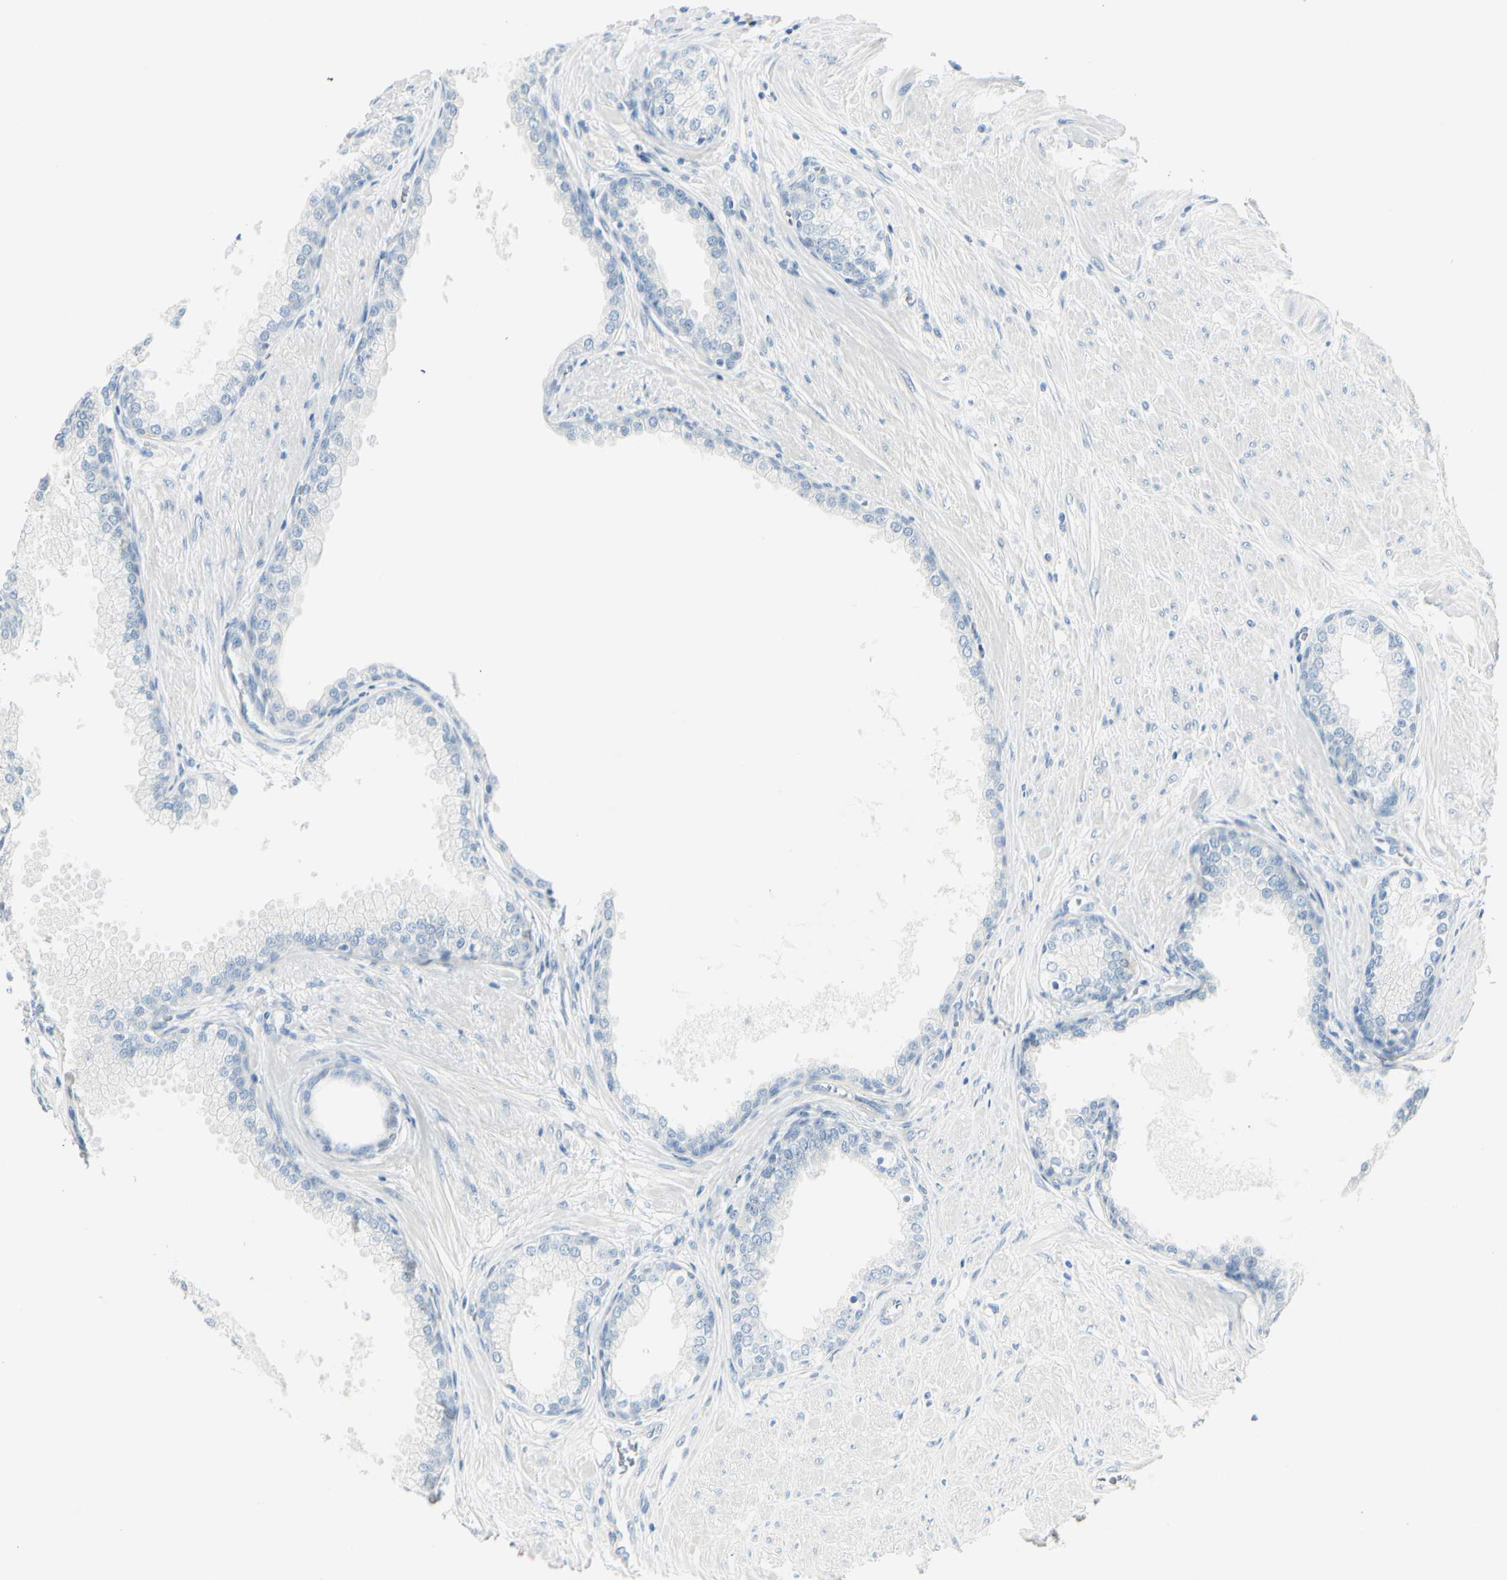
{"staining": {"intensity": "negative", "quantity": "none", "location": "none"}, "tissue": "prostate", "cell_type": "Glandular cells", "image_type": "normal", "snomed": [{"axis": "morphology", "description": "Normal tissue, NOS"}, {"axis": "topography", "description": "Prostate"}], "caption": "The IHC image has no significant staining in glandular cells of prostate. The staining is performed using DAB brown chromogen with nuclei counter-stained in using hematoxylin.", "gene": "CDHR5", "patient": {"sex": "male", "age": 51}}